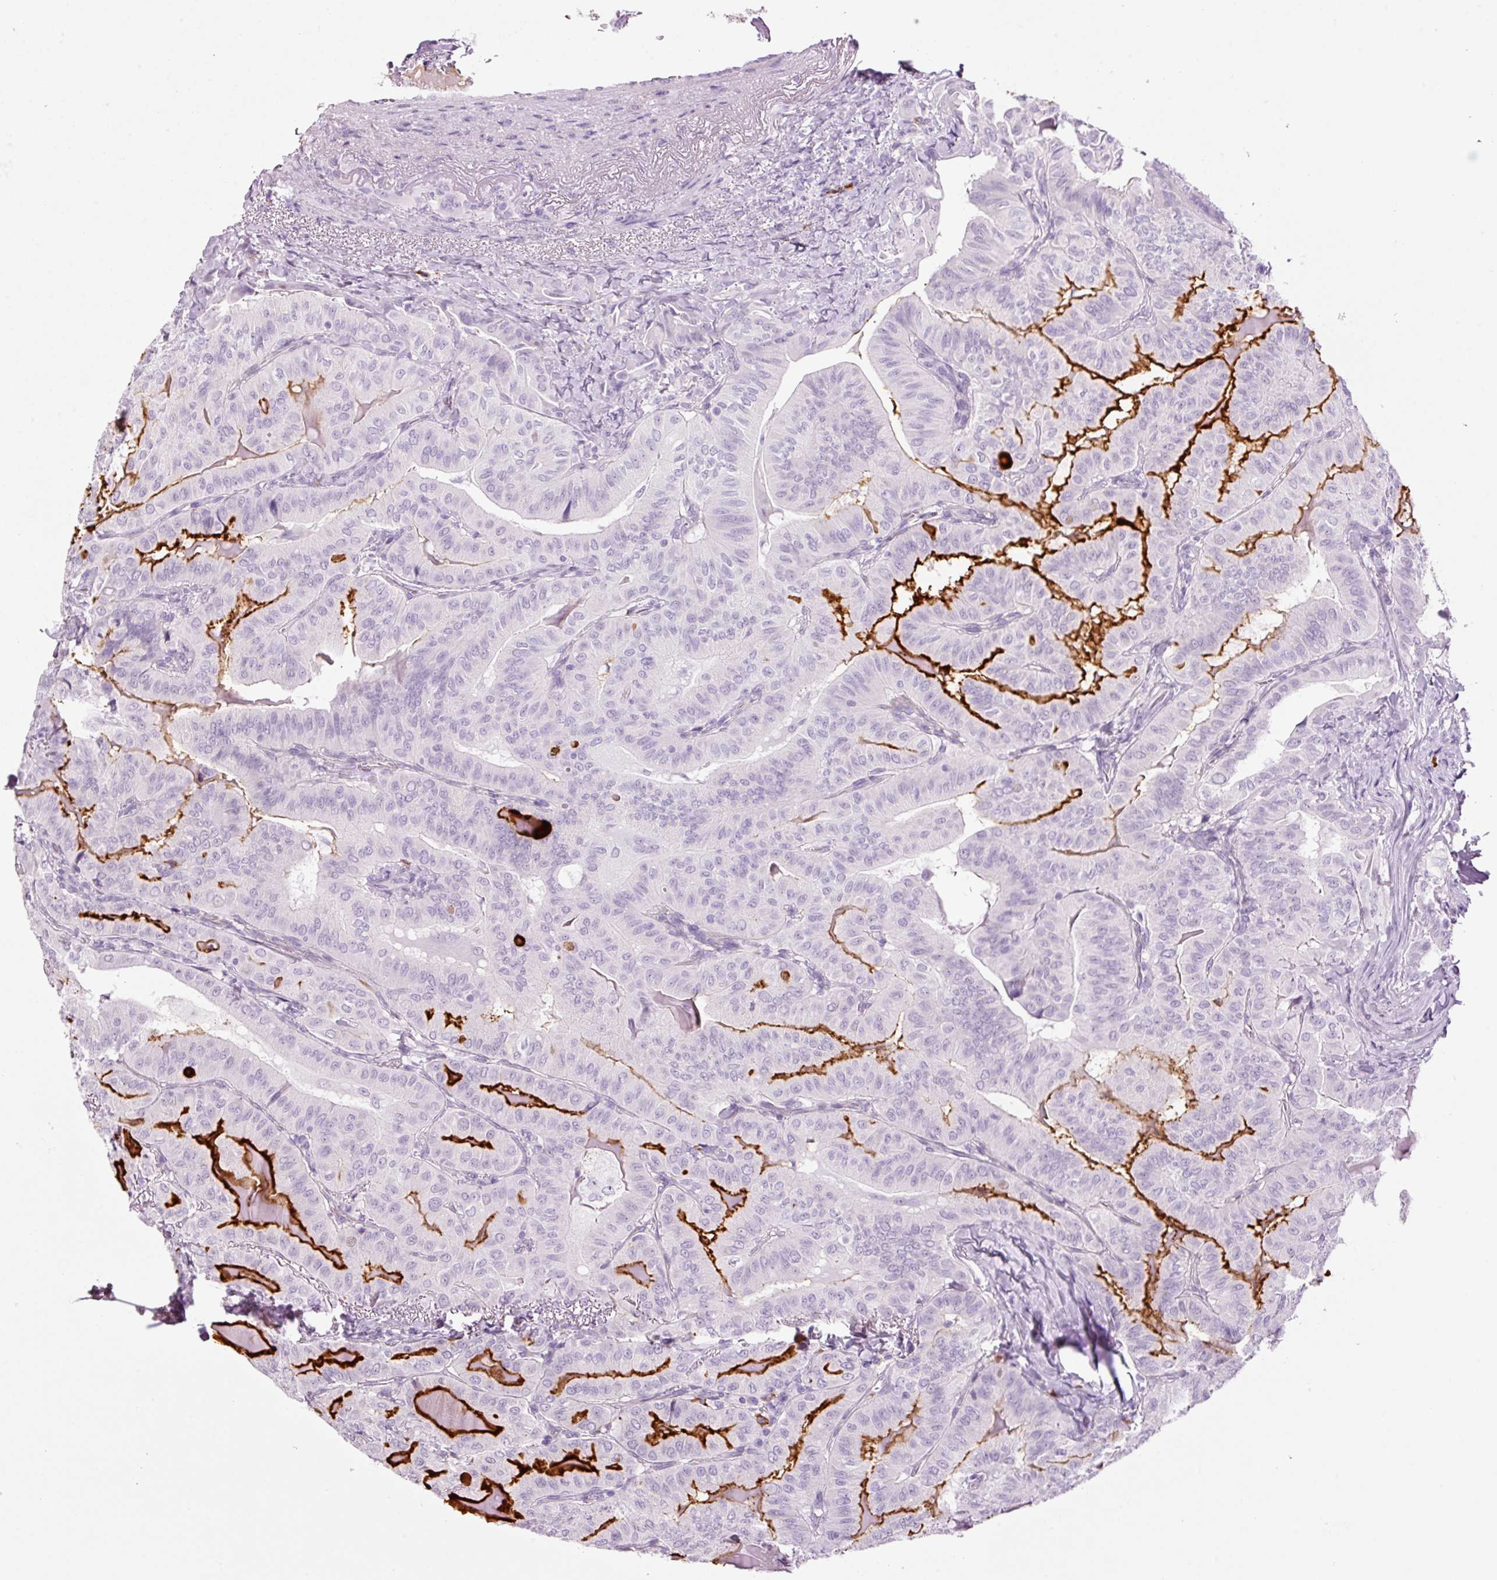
{"staining": {"intensity": "strong", "quantity": "<25%", "location": "cytoplasmic/membranous"}, "tissue": "thyroid cancer", "cell_type": "Tumor cells", "image_type": "cancer", "snomed": [{"axis": "morphology", "description": "Papillary adenocarcinoma, NOS"}, {"axis": "topography", "description": "Thyroid gland"}], "caption": "IHC (DAB) staining of thyroid cancer (papillary adenocarcinoma) exhibits strong cytoplasmic/membranous protein expression in about <25% of tumor cells.", "gene": "KLF1", "patient": {"sex": "female", "age": 68}}